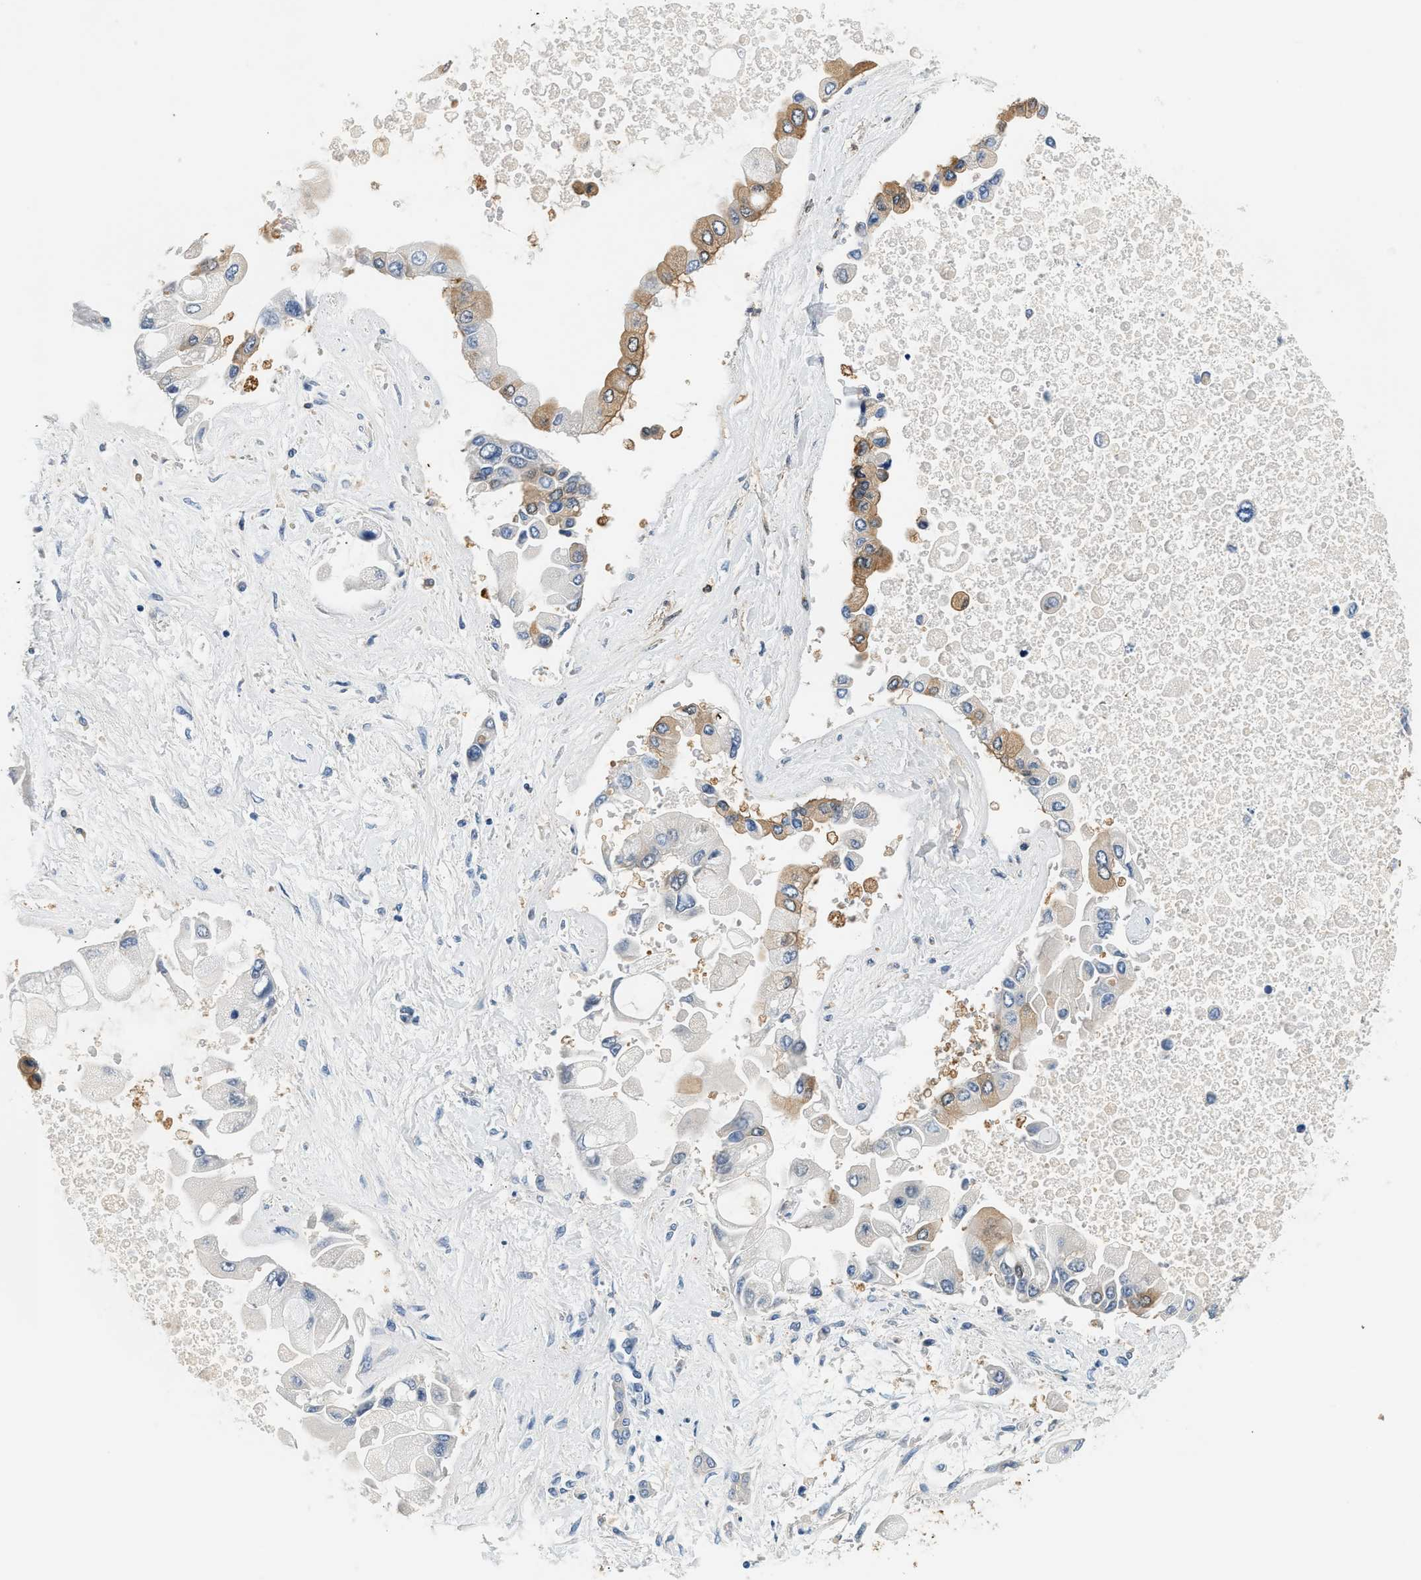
{"staining": {"intensity": "moderate", "quantity": "<25%", "location": "cytoplasmic/membranous"}, "tissue": "liver cancer", "cell_type": "Tumor cells", "image_type": "cancer", "snomed": [{"axis": "morphology", "description": "Cholangiocarcinoma"}, {"axis": "topography", "description": "Liver"}], "caption": "Immunohistochemistry micrograph of liver cancer (cholangiocarcinoma) stained for a protein (brown), which exhibits low levels of moderate cytoplasmic/membranous staining in approximately <25% of tumor cells.", "gene": "SLC35E1", "patient": {"sex": "male", "age": 50}}